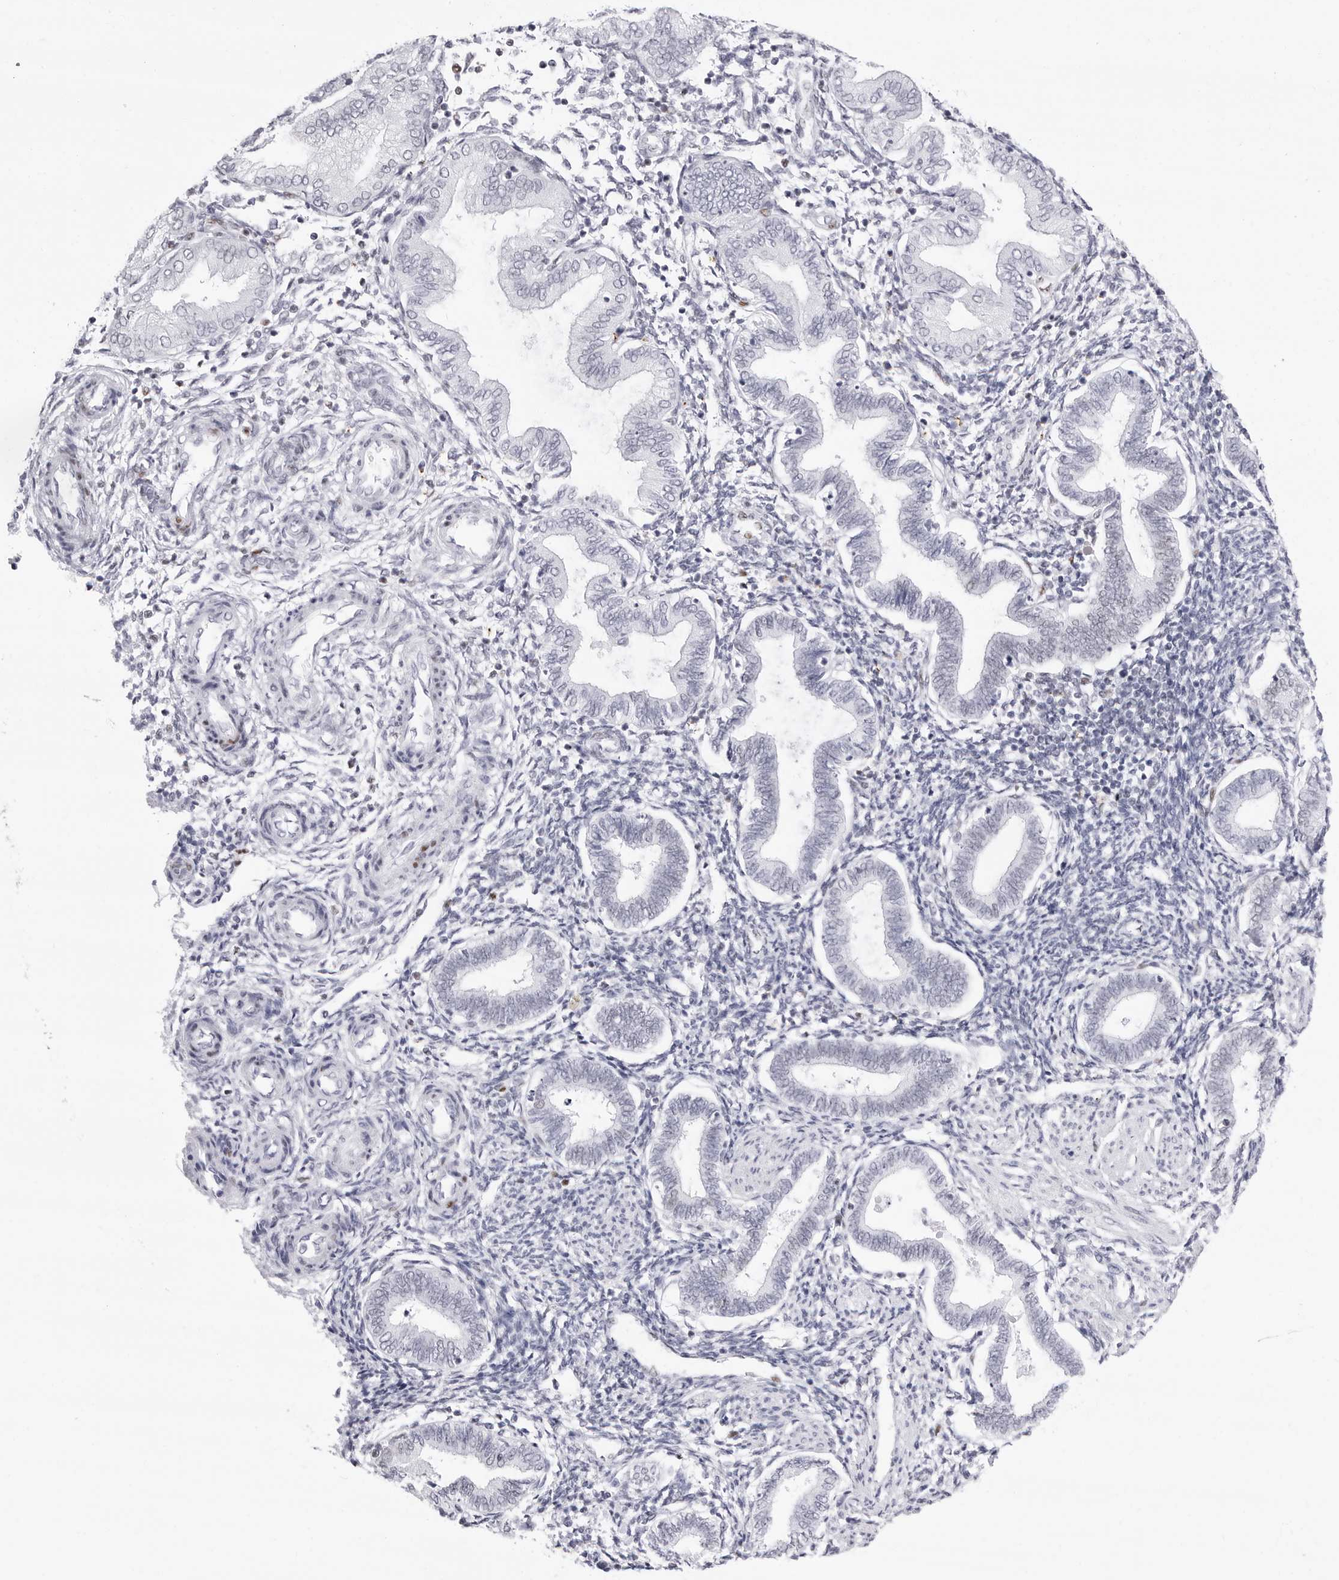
{"staining": {"intensity": "negative", "quantity": "none", "location": "none"}, "tissue": "endometrium", "cell_type": "Cells in endometrial stroma", "image_type": "normal", "snomed": [{"axis": "morphology", "description": "Normal tissue, NOS"}, {"axis": "topography", "description": "Endometrium"}], "caption": "High power microscopy photomicrograph of an IHC image of benign endometrium, revealing no significant expression in cells in endometrial stroma.", "gene": "NASP", "patient": {"sex": "female", "age": 53}}